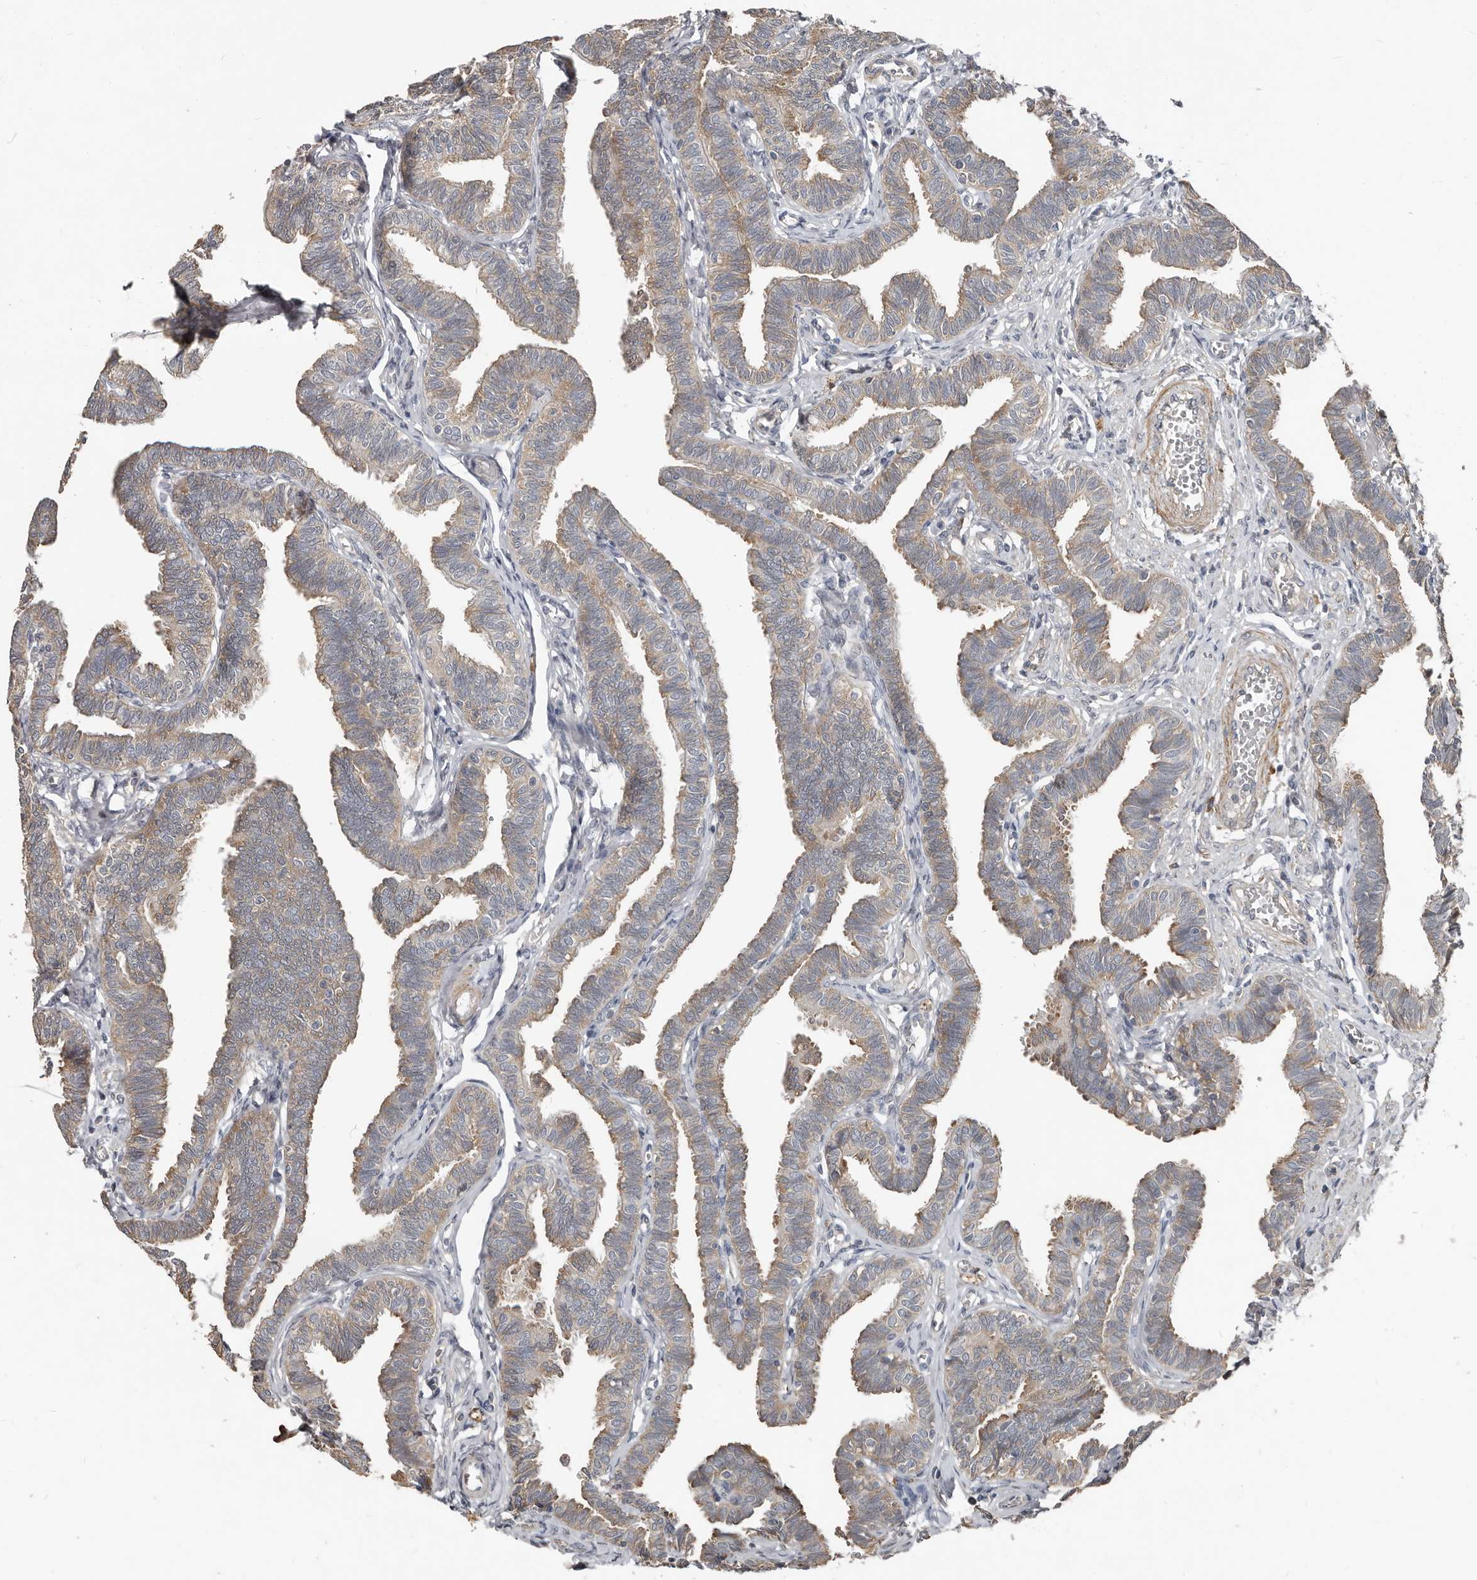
{"staining": {"intensity": "moderate", "quantity": "25%-75%", "location": "cytoplasmic/membranous"}, "tissue": "fallopian tube", "cell_type": "Glandular cells", "image_type": "normal", "snomed": [{"axis": "morphology", "description": "Normal tissue, NOS"}, {"axis": "topography", "description": "Fallopian tube"}, {"axis": "topography", "description": "Ovary"}], "caption": "Protein expression analysis of benign human fallopian tube reveals moderate cytoplasmic/membranous expression in about 25%-75% of glandular cells. (DAB IHC with brightfield microscopy, high magnification).", "gene": "AKNAD1", "patient": {"sex": "female", "age": 23}}